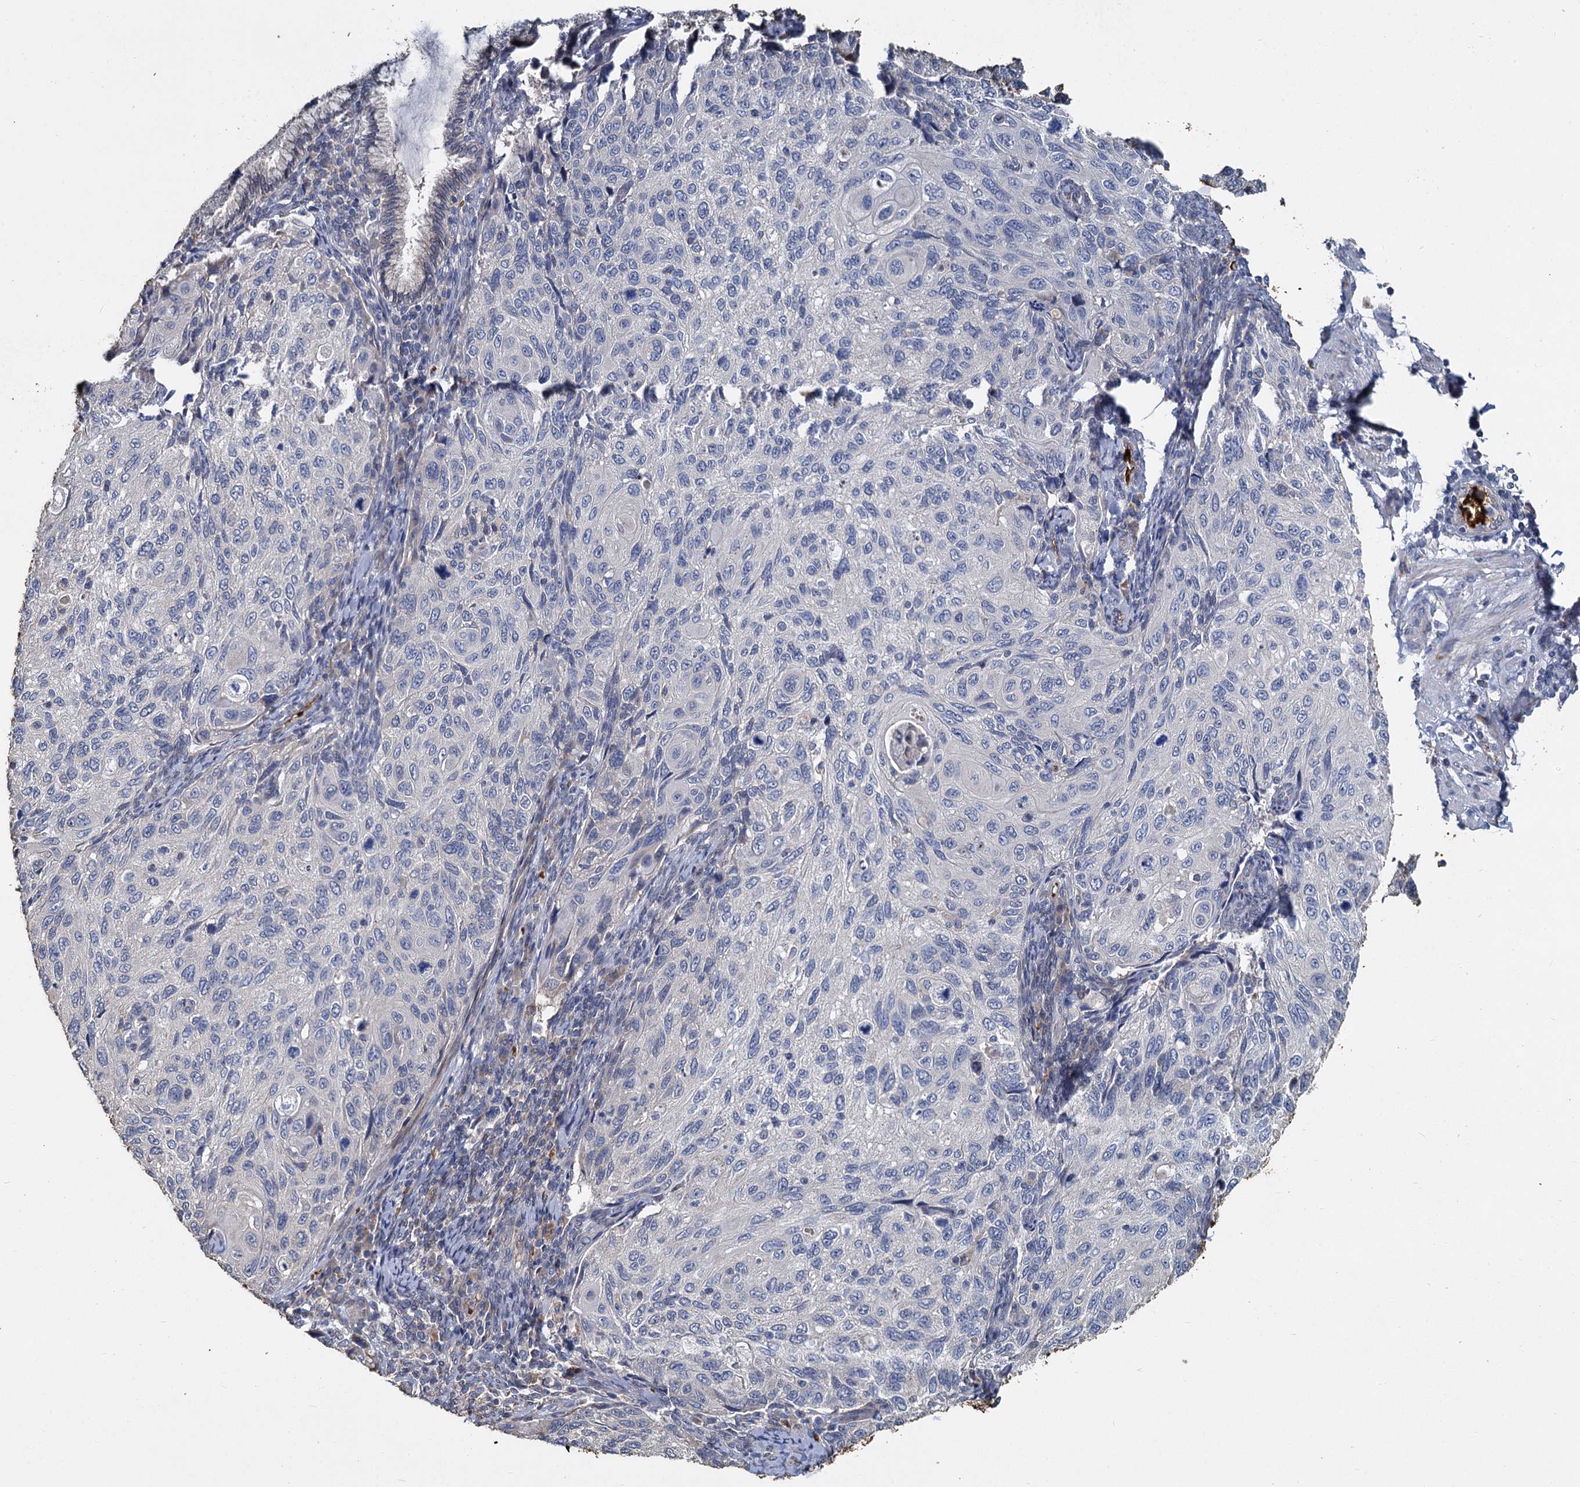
{"staining": {"intensity": "negative", "quantity": "none", "location": "none"}, "tissue": "cervical cancer", "cell_type": "Tumor cells", "image_type": "cancer", "snomed": [{"axis": "morphology", "description": "Squamous cell carcinoma, NOS"}, {"axis": "topography", "description": "Cervix"}], "caption": "There is no significant staining in tumor cells of cervical squamous cell carcinoma.", "gene": "TCTN2", "patient": {"sex": "female", "age": 70}}